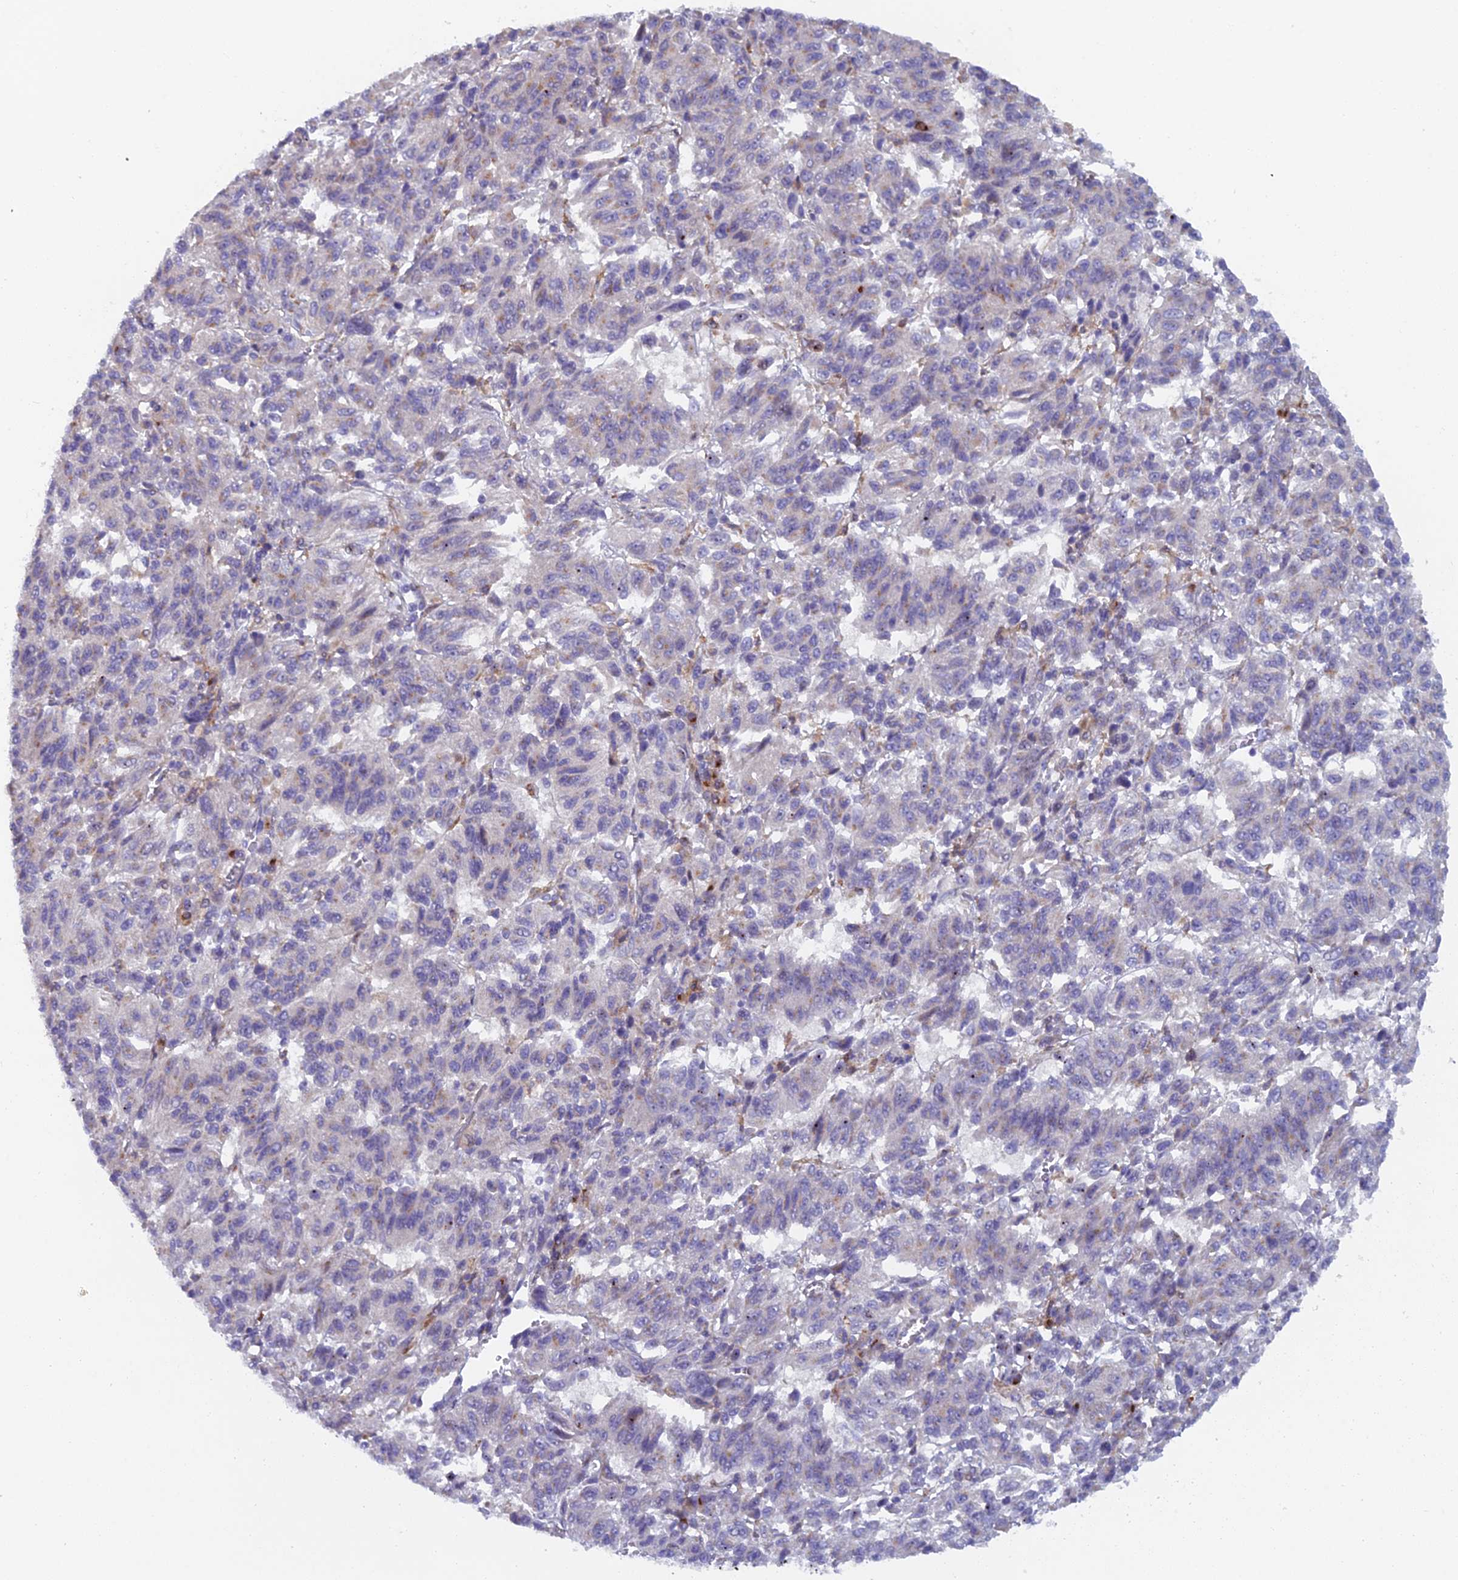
{"staining": {"intensity": "negative", "quantity": "none", "location": "none"}, "tissue": "melanoma", "cell_type": "Tumor cells", "image_type": "cancer", "snomed": [{"axis": "morphology", "description": "Malignant melanoma, Metastatic site"}, {"axis": "topography", "description": "Lung"}], "caption": "Immunohistochemistry of human malignant melanoma (metastatic site) demonstrates no expression in tumor cells. (Stains: DAB IHC with hematoxylin counter stain, Microscopy: brightfield microscopy at high magnification).", "gene": "B9D2", "patient": {"sex": "male", "age": 64}}